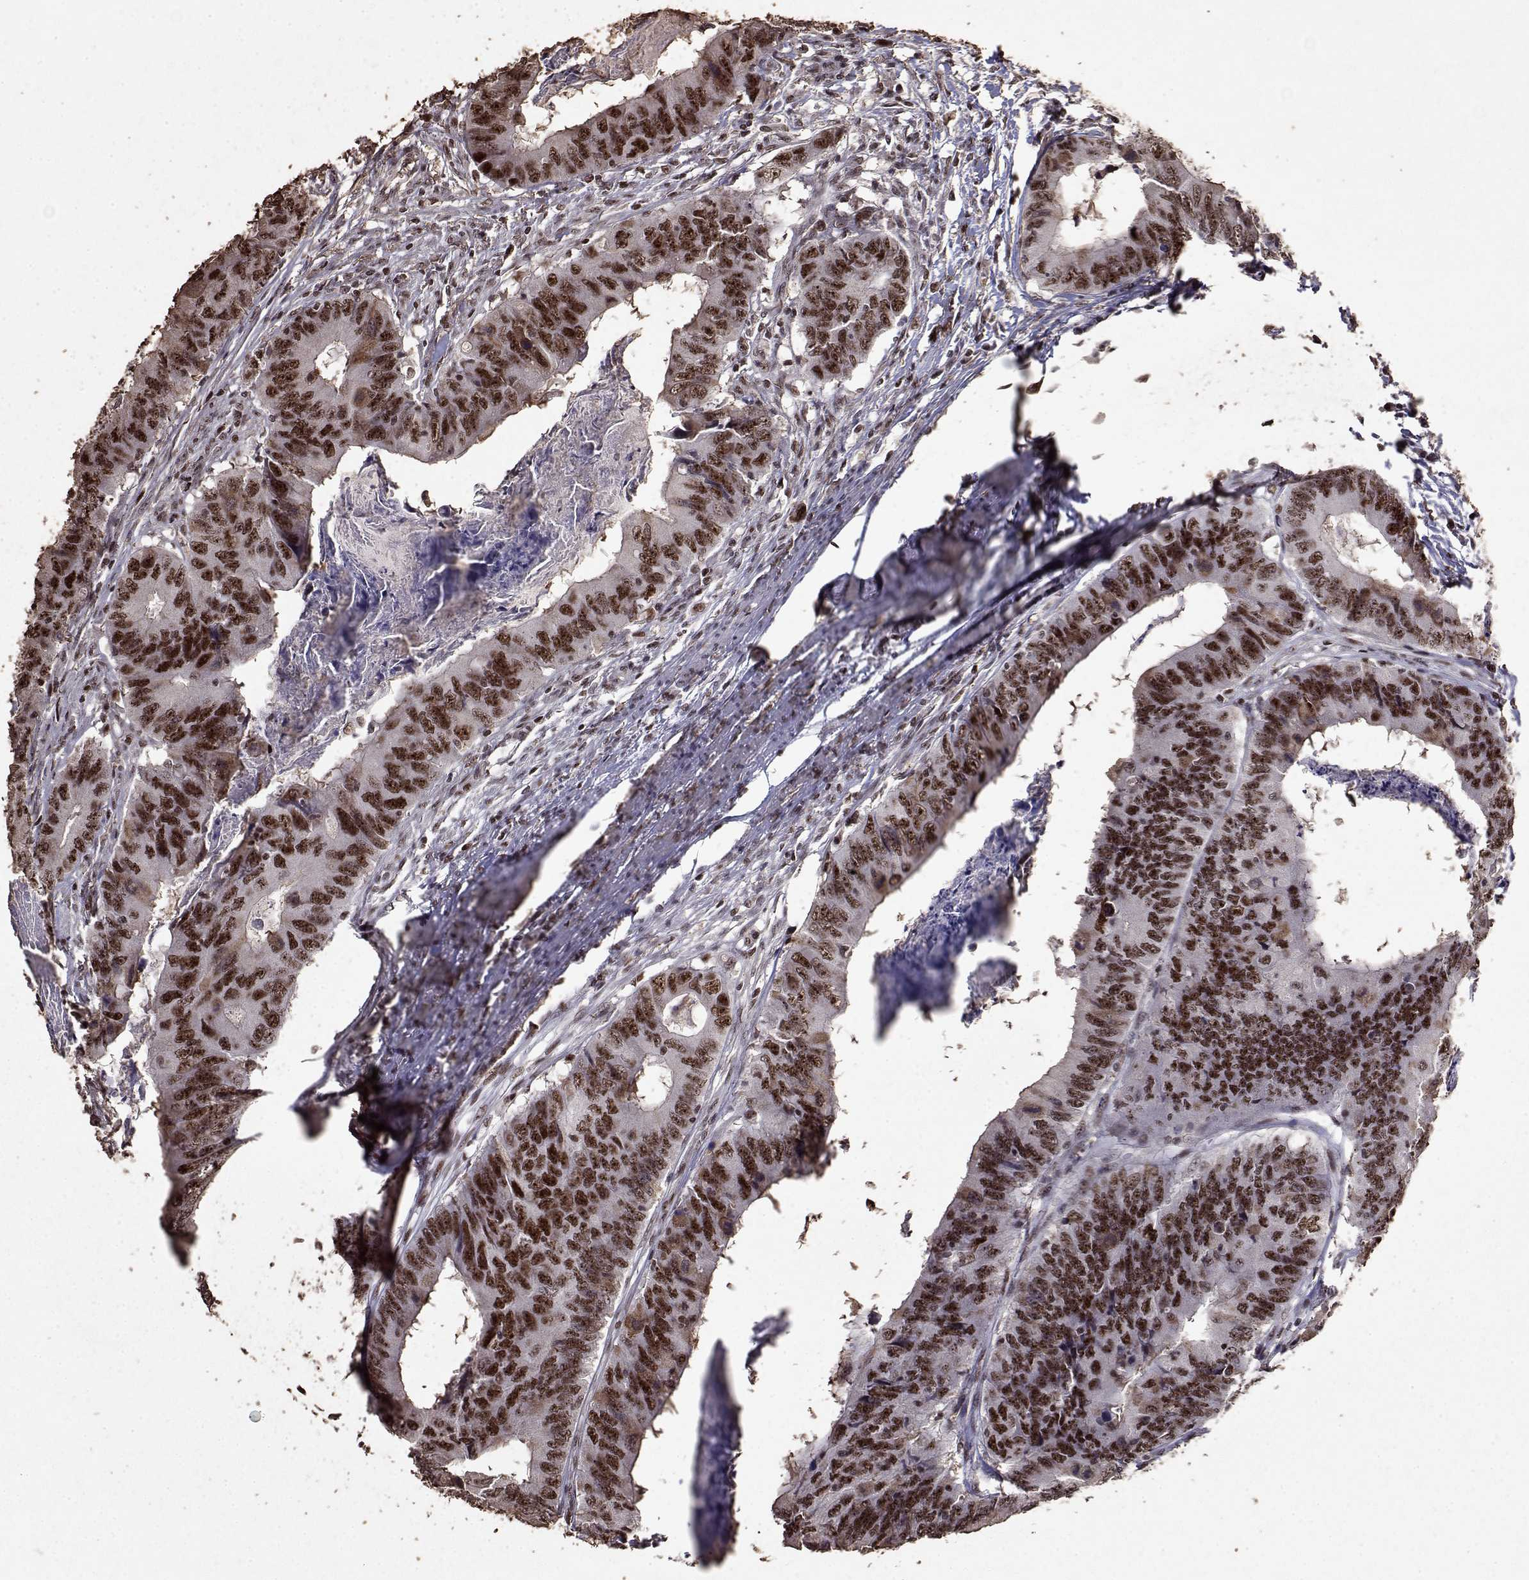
{"staining": {"intensity": "moderate", "quantity": ">75%", "location": "nuclear"}, "tissue": "colorectal cancer", "cell_type": "Tumor cells", "image_type": "cancer", "snomed": [{"axis": "morphology", "description": "Adenocarcinoma, NOS"}, {"axis": "topography", "description": "Colon"}], "caption": "There is medium levels of moderate nuclear expression in tumor cells of adenocarcinoma (colorectal), as demonstrated by immunohistochemical staining (brown color).", "gene": "TOE1", "patient": {"sex": "male", "age": 53}}